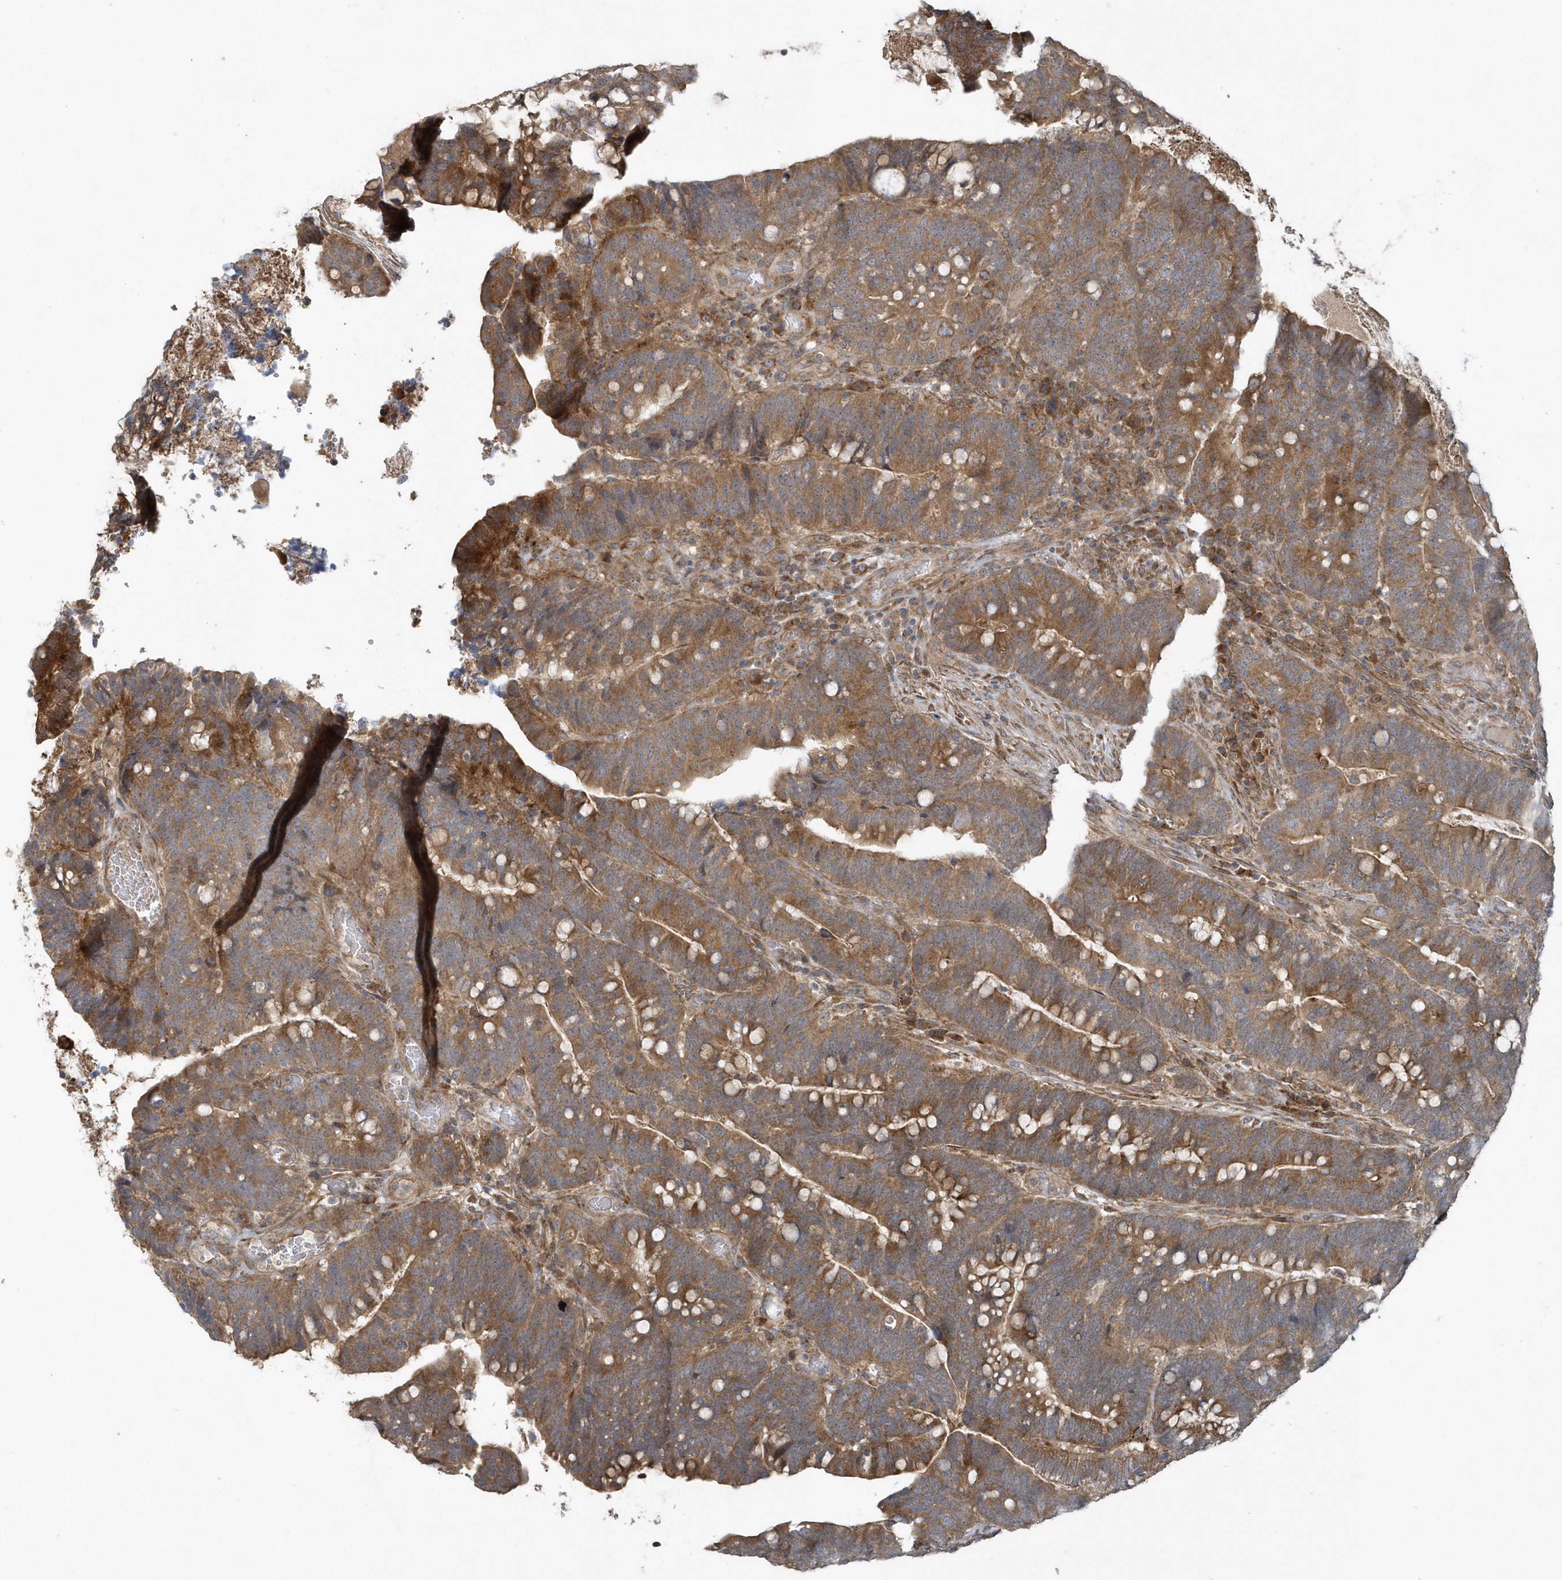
{"staining": {"intensity": "moderate", "quantity": ">75%", "location": "cytoplasmic/membranous"}, "tissue": "colorectal cancer", "cell_type": "Tumor cells", "image_type": "cancer", "snomed": [{"axis": "morphology", "description": "Adenocarcinoma, NOS"}, {"axis": "topography", "description": "Colon"}], "caption": "Colorectal cancer (adenocarcinoma) was stained to show a protein in brown. There is medium levels of moderate cytoplasmic/membranous positivity in approximately >75% of tumor cells. The staining was performed using DAB, with brown indicating positive protein expression. Nuclei are stained blue with hematoxylin.", "gene": "THG1L", "patient": {"sex": "female", "age": 66}}